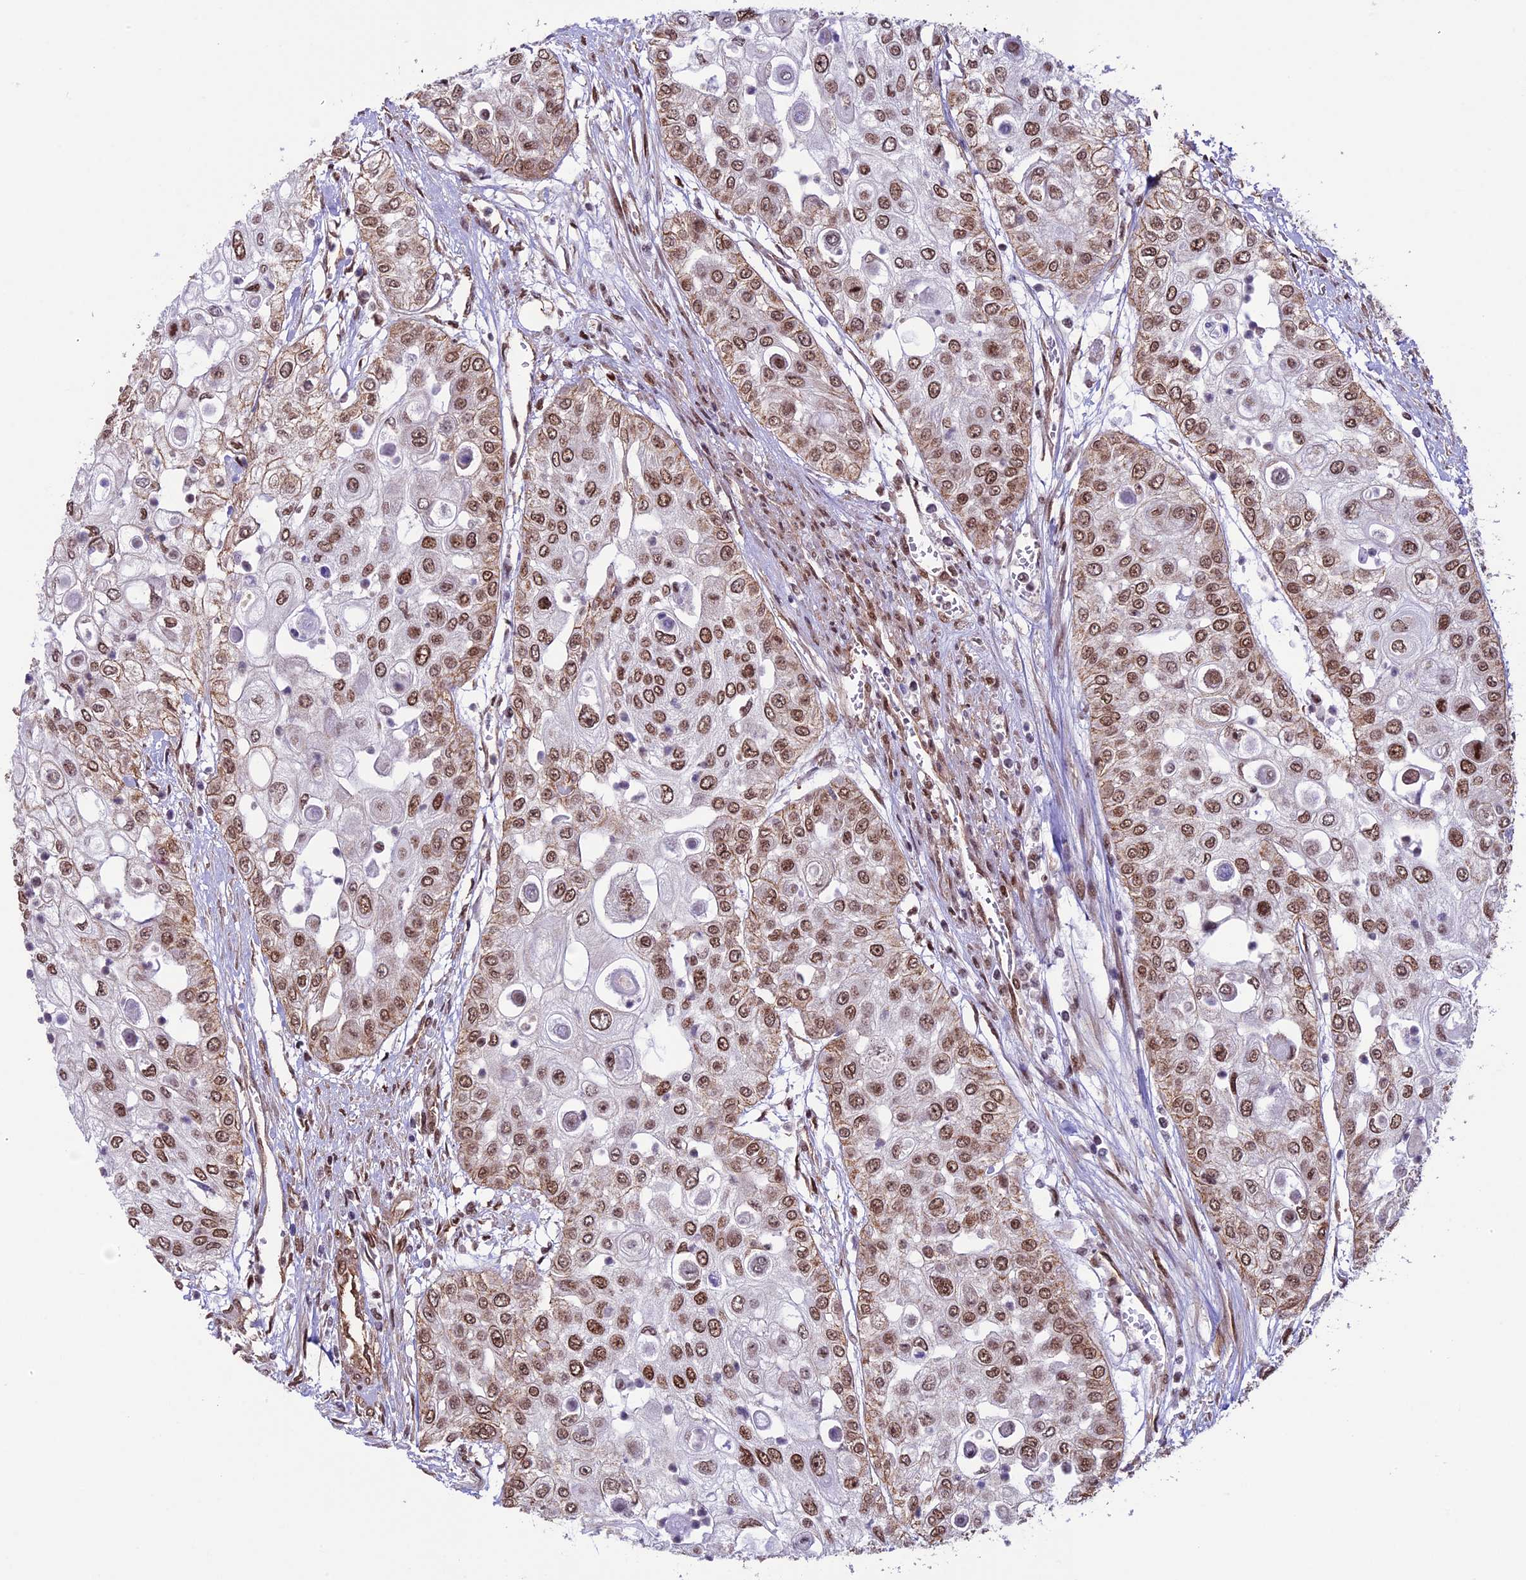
{"staining": {"intensity": "moderate", "quantity": ">75%", "location": "nuclear"}, "tissue": "urothelial cancer", "cell_type": "Tumor cells", "image_type": "cancer", "snomed": [{"axis": "morphology", "description": "Urothelial carcinoma, High grade"}, {"axis": "topography", "description": "Urinary bladder"}], "caption": "The micrograph reveals immunohistochemical staining of high-grade urothelial carcinoma. There is moderate nuclear positivity is appreciated in about >75% of tumor cells. (Brightfield microscopy of DAB IHC at high magnification).", "gene": "MPHOSPH8", "patient": {"sex": "female", "age": 79}}